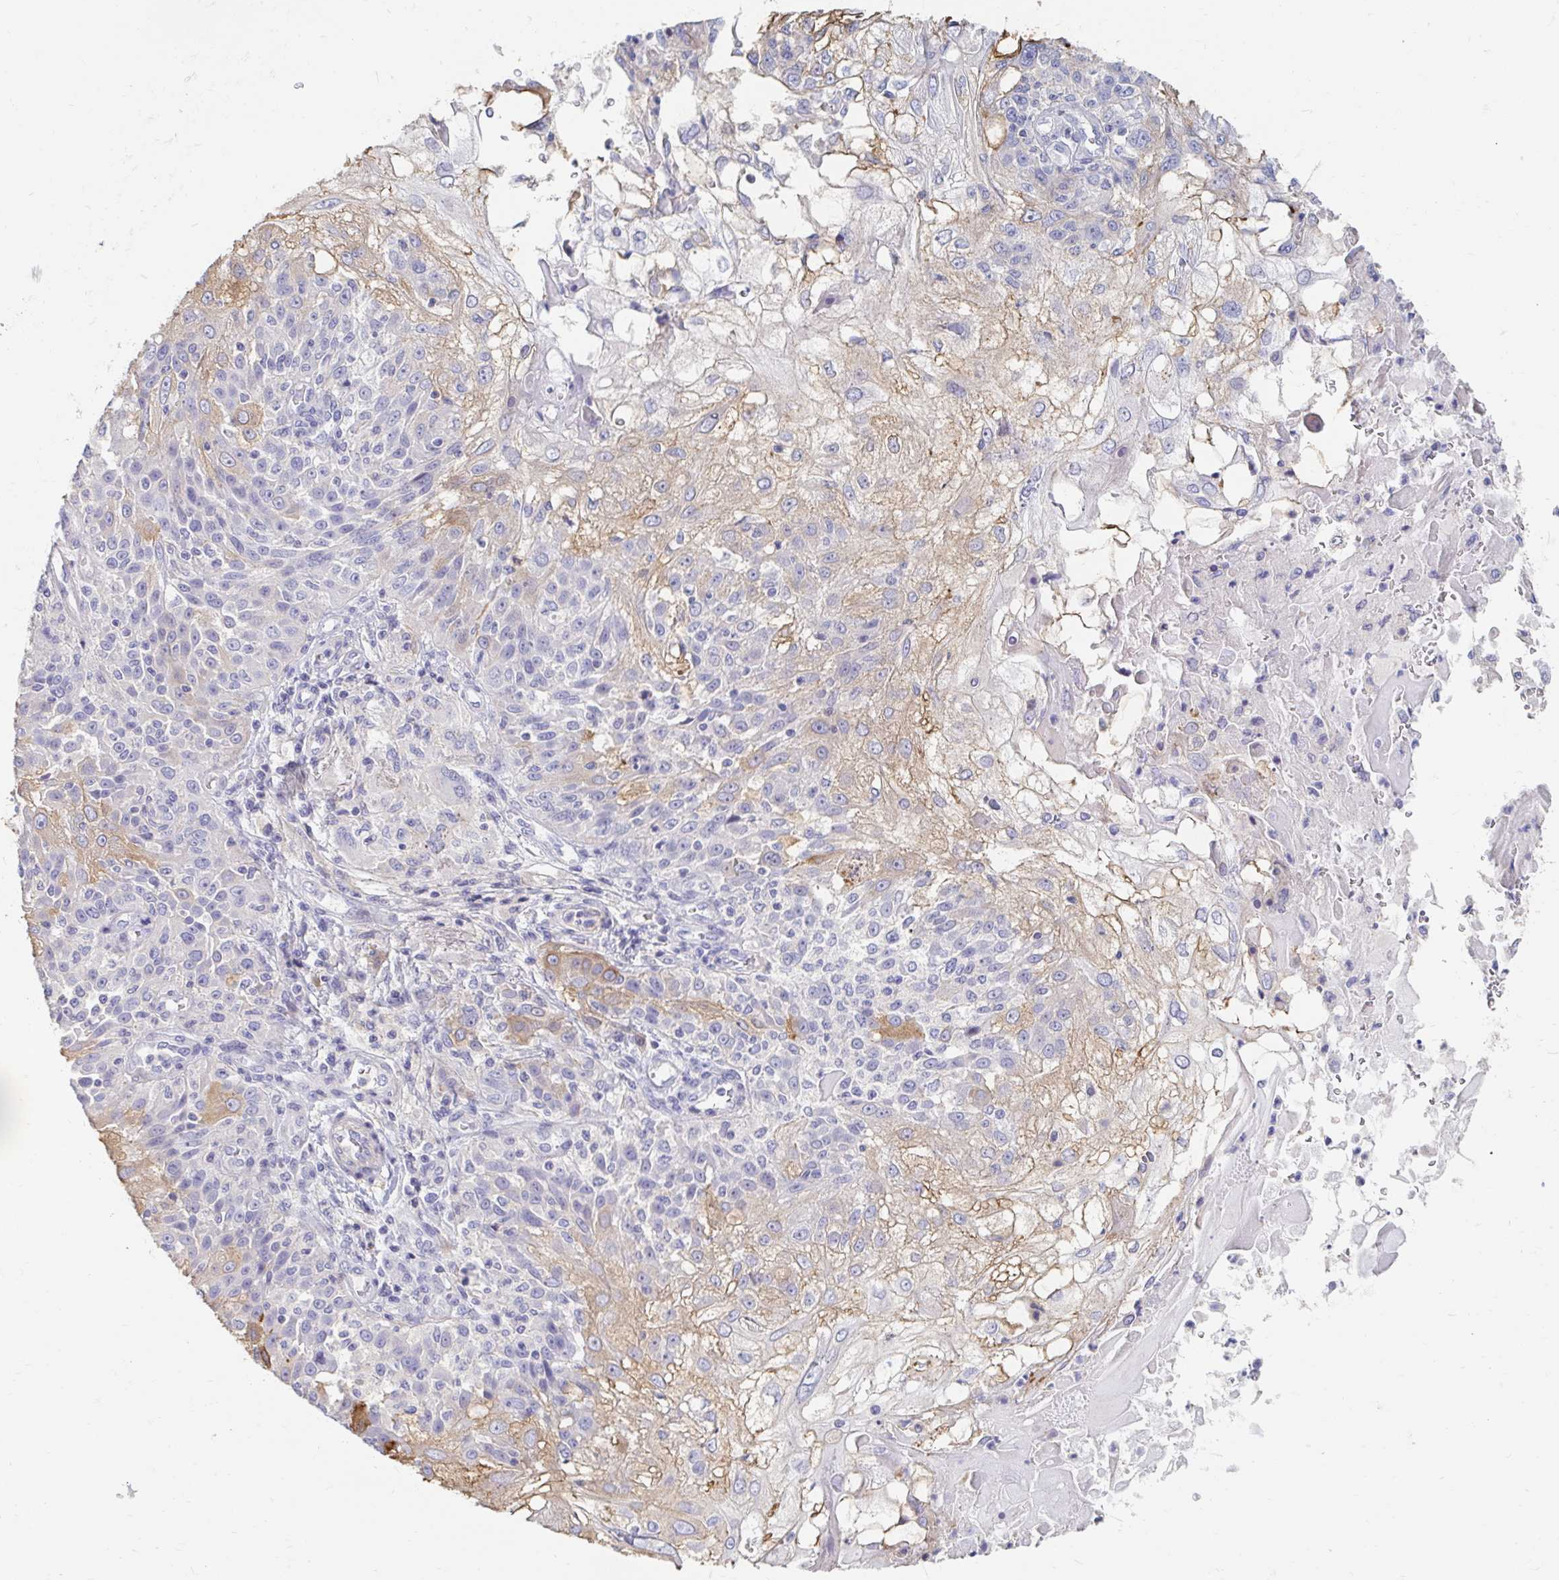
{"staining": {"intensity": "moderate", "quantity": "<25%", "location": "cytoplasmic/membranous"}, "tissue": "skin cancer", "cell_type": "Tumor cells", "image_type": "cancer", "snomed": [{"axis": "morphology", "description": "Normal tissue, NOS"}, {"axis": "morphology", "description": "Squamous cell carcinoma, NOS"}, {"axis": "topography", "description": "Skin"}], "caption": "Skin cancer stained for a protein shows moderate cytoplasmic/membranous positivity in tumor cells. (brown staining indicates protein expression, while blue staining denotes nuclei).", "gene": "MYLK2", "patient": {"sex": "female", "age": 83}}